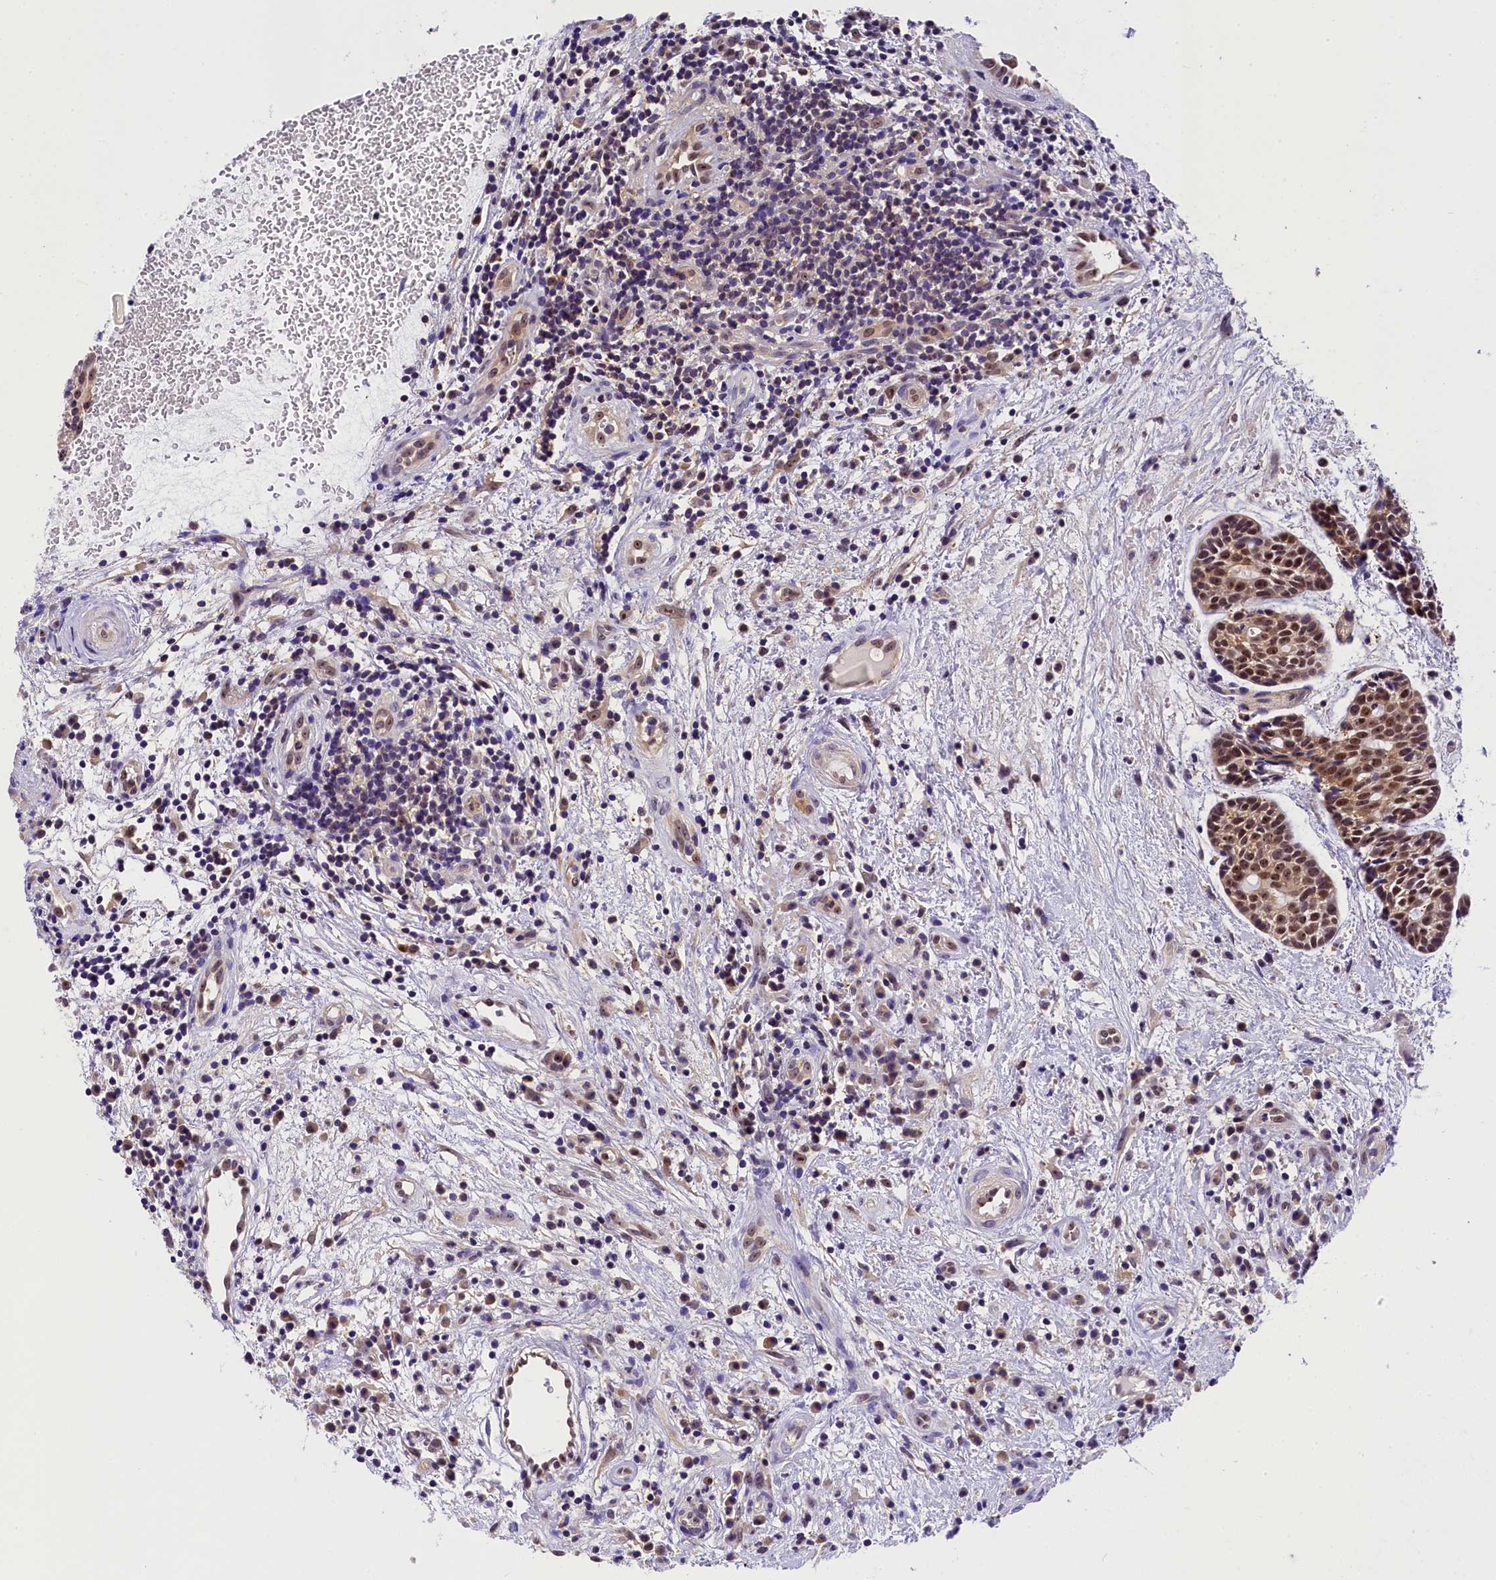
{"staining": {"intensity": "moderate", "quantity": ">75%", "location": "nuclear"}, "tissue": "head and neck cancer", "cell_type": "Tumor cells", "image_type": "cancer", "snomed": [{"axis": "morphology", "description": "Adenocarcinoma, NOS"}, {"axis": "topography", "description": "Subcutis"}, {"axis": "topography", "description": "Head-Neck"}], "caption": "Immunohistochemistry of head and neck cancer exhibits medium levels of moderate nuclear staining in approximately >75% of tumor cells.", "gene": "EIF6", "patient": {"sex": "female", "age": 73}}